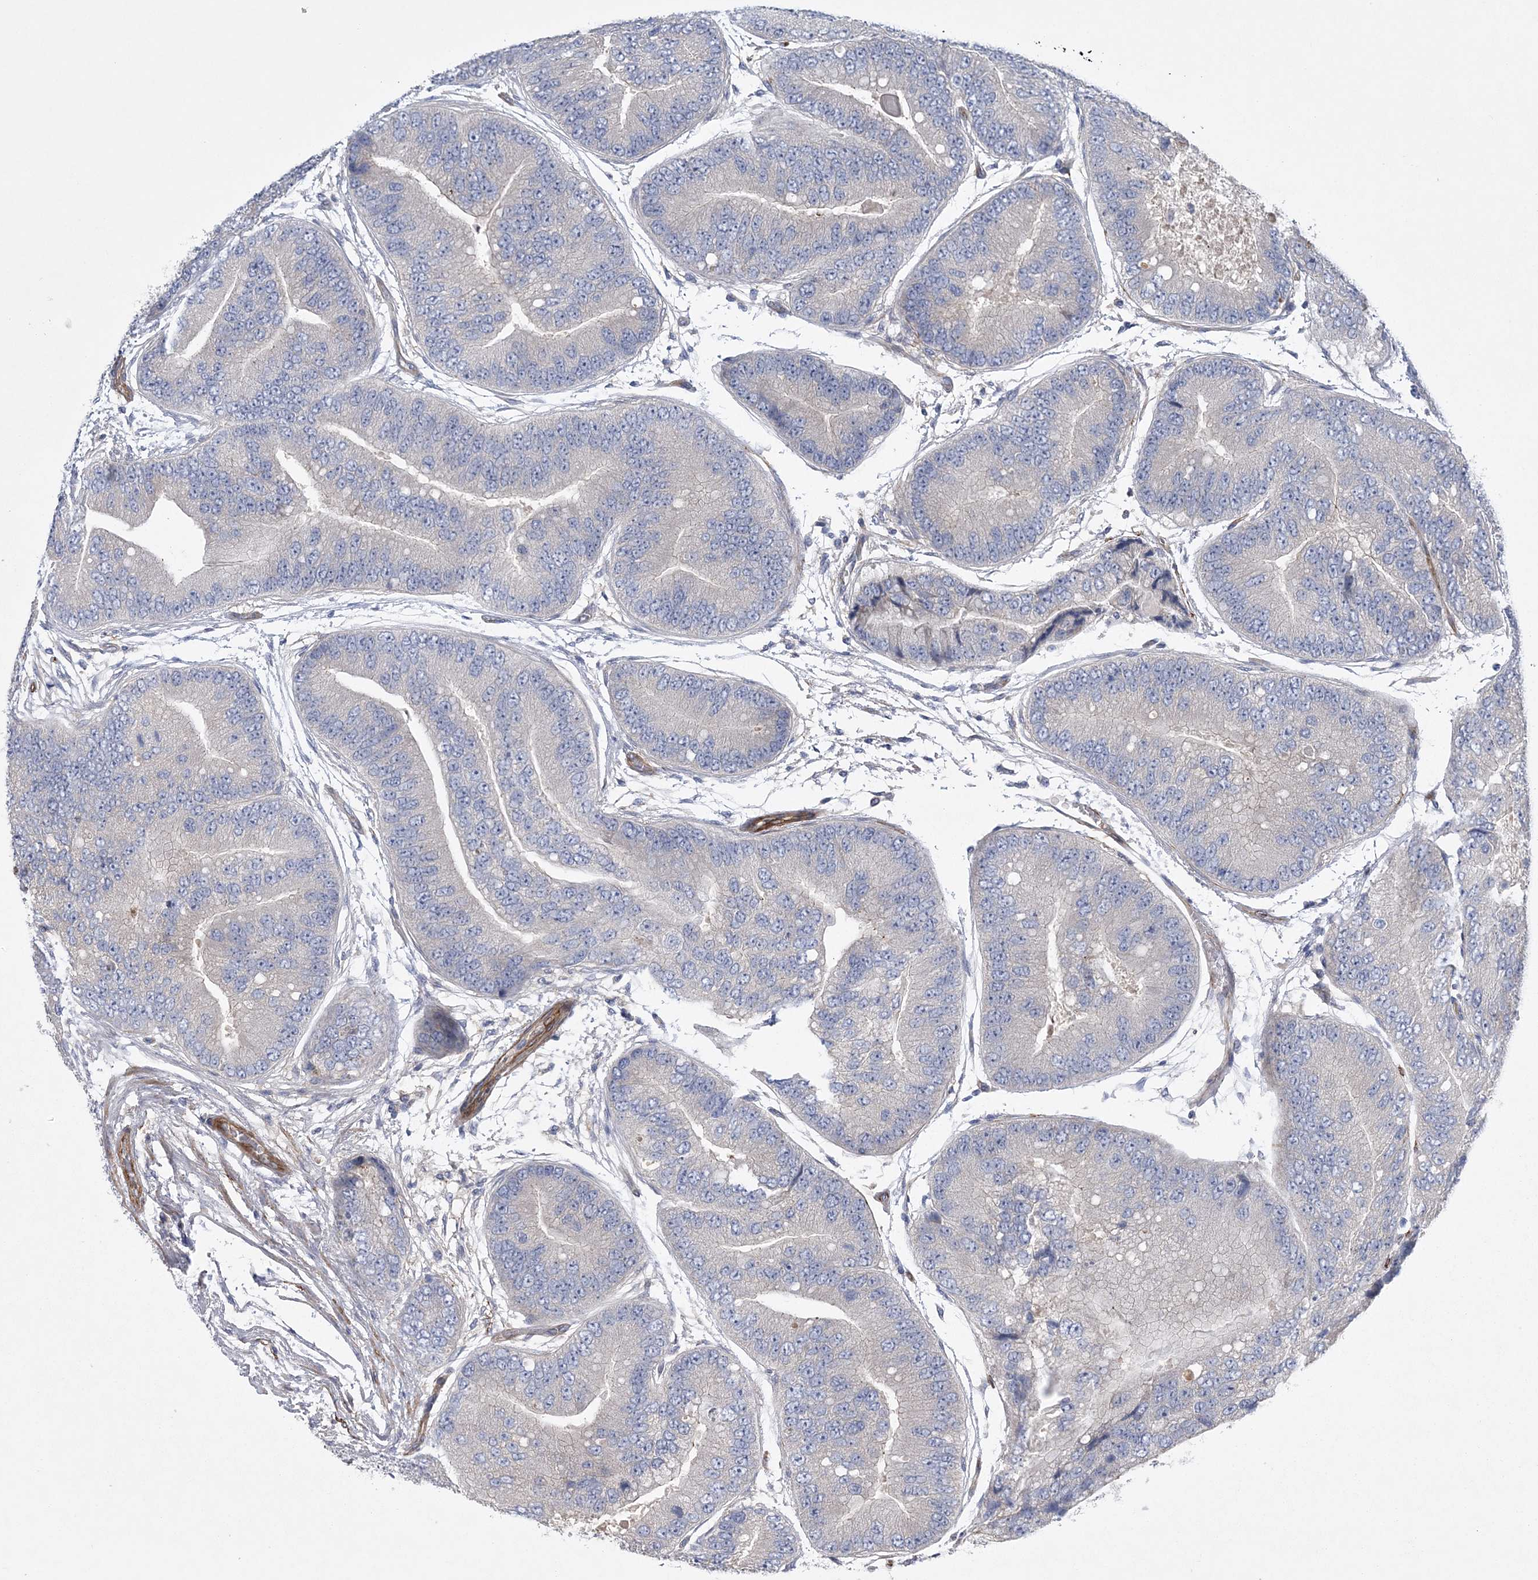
{"staining": {"intensity": "negative", "quantity": "none", "location": "none"}, "tissue": "prostate cancer", "cell_type": "Tumor cells", "image_type": "cancer", "snomed": [{"axis": "morphology", "description": "Adenocarcinoma, High grade"}, {"axis": "topography", "description": "Prostate"}], "caption": "A high-resolution image shows immunohistochemistry staining of prostate cancer (high-grade adenocarcinoma), which shows no significant positivity in tumor cells. (Immunohistochemistry (ihc), brightfield microscopy, high magnification).", "gene": "CALN1", "patient": {"sex": "male", "age": 70}}